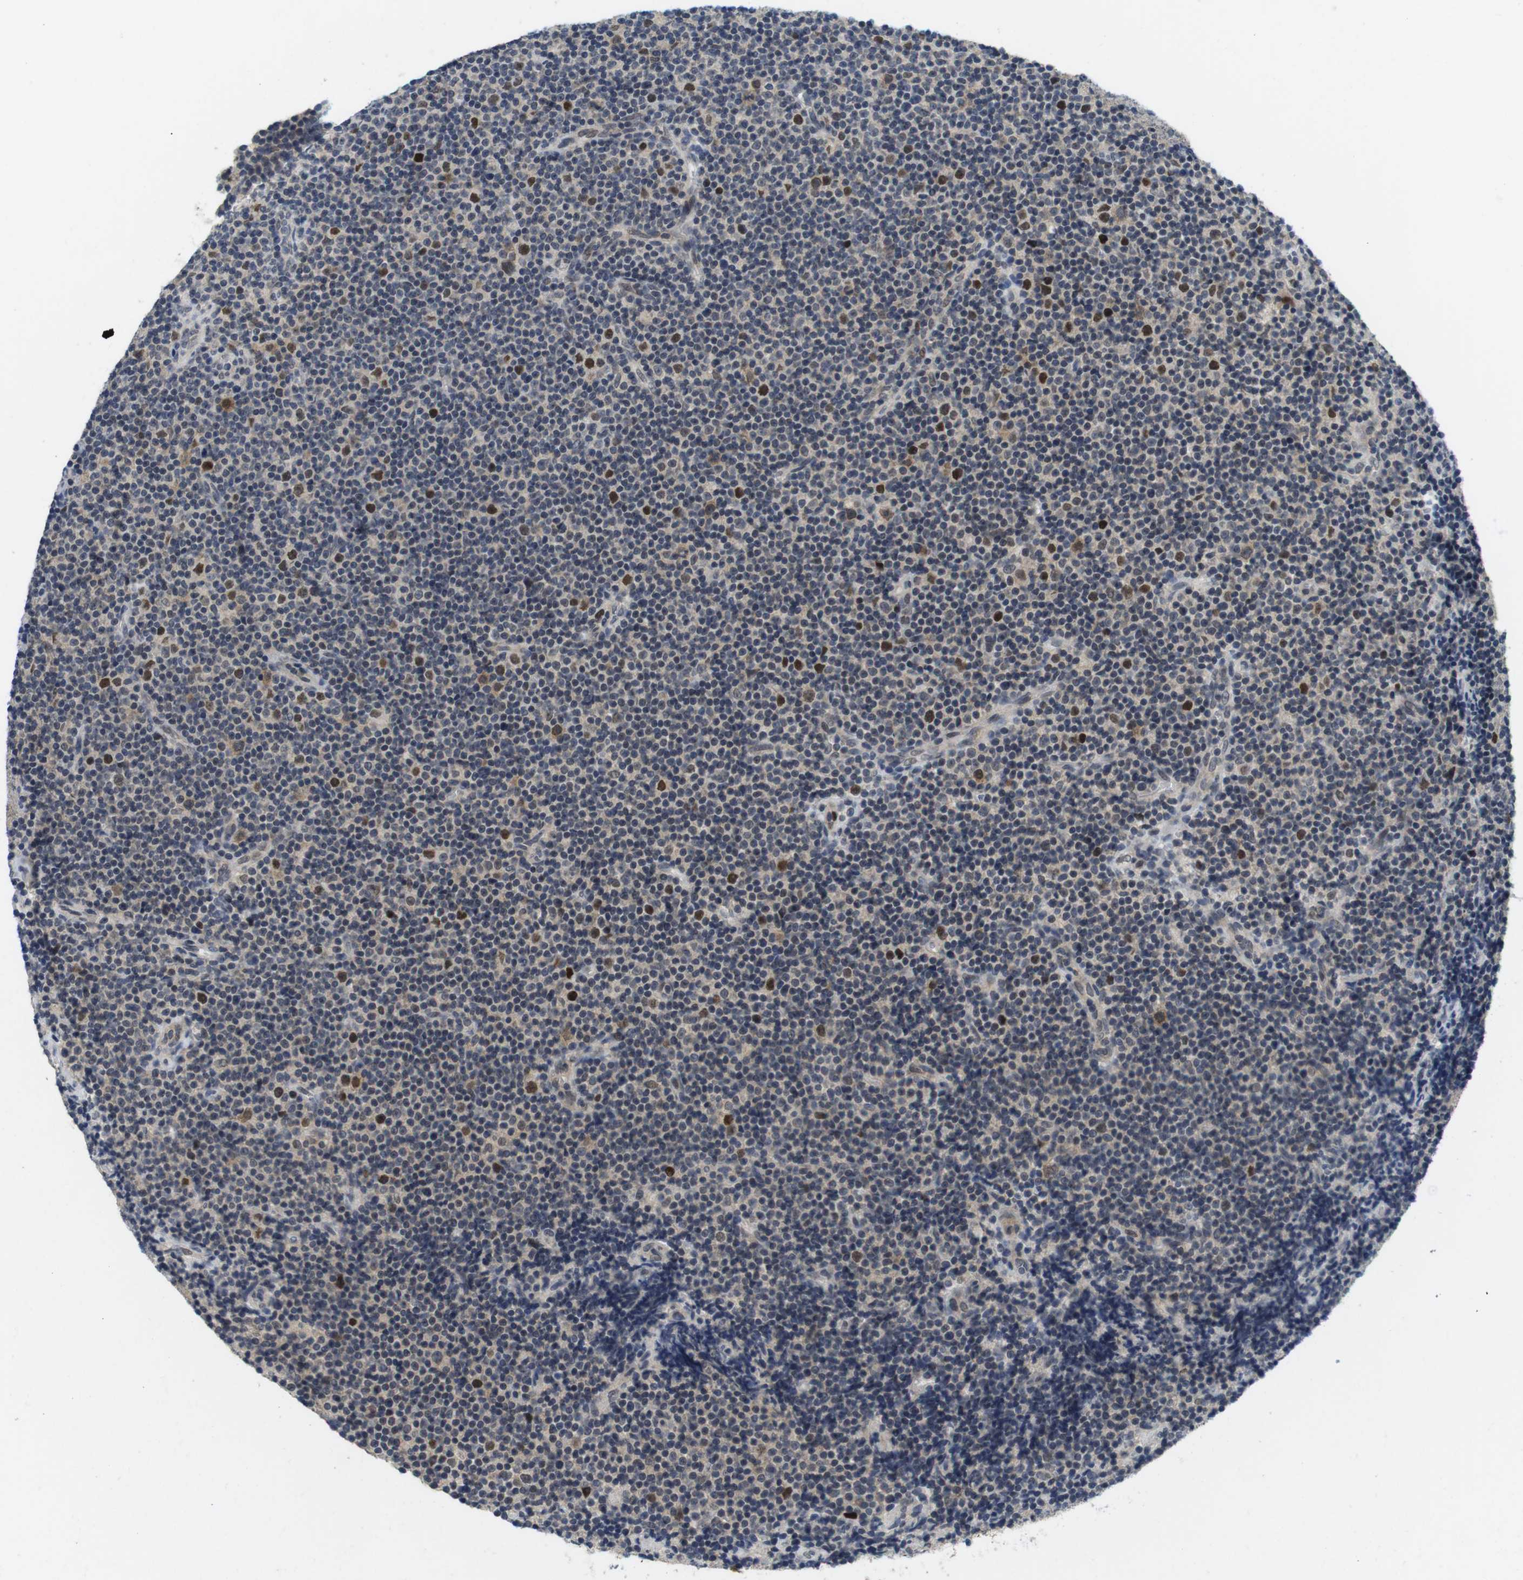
{"staining": {"intensity": "strong", "quantity": "<25%", "location": "nuclear"}, "tissue": "lymphoma", "cell_type": "Tumor cells", "image_type": "cancer", "snomed": [{"axis": "morphology", "description": "Malignant lymphoma, non-Hodgkin's type, Low grade"}, {"axis": "topography", "description": "Lymph node"}], "caption": "Human lymphoma stained for a protein (brown) displays strong nuclear positive positivity in about <25% of tumor cells.", "gene": "SKP2", "patient": {"sex": "female", "age": 67}}